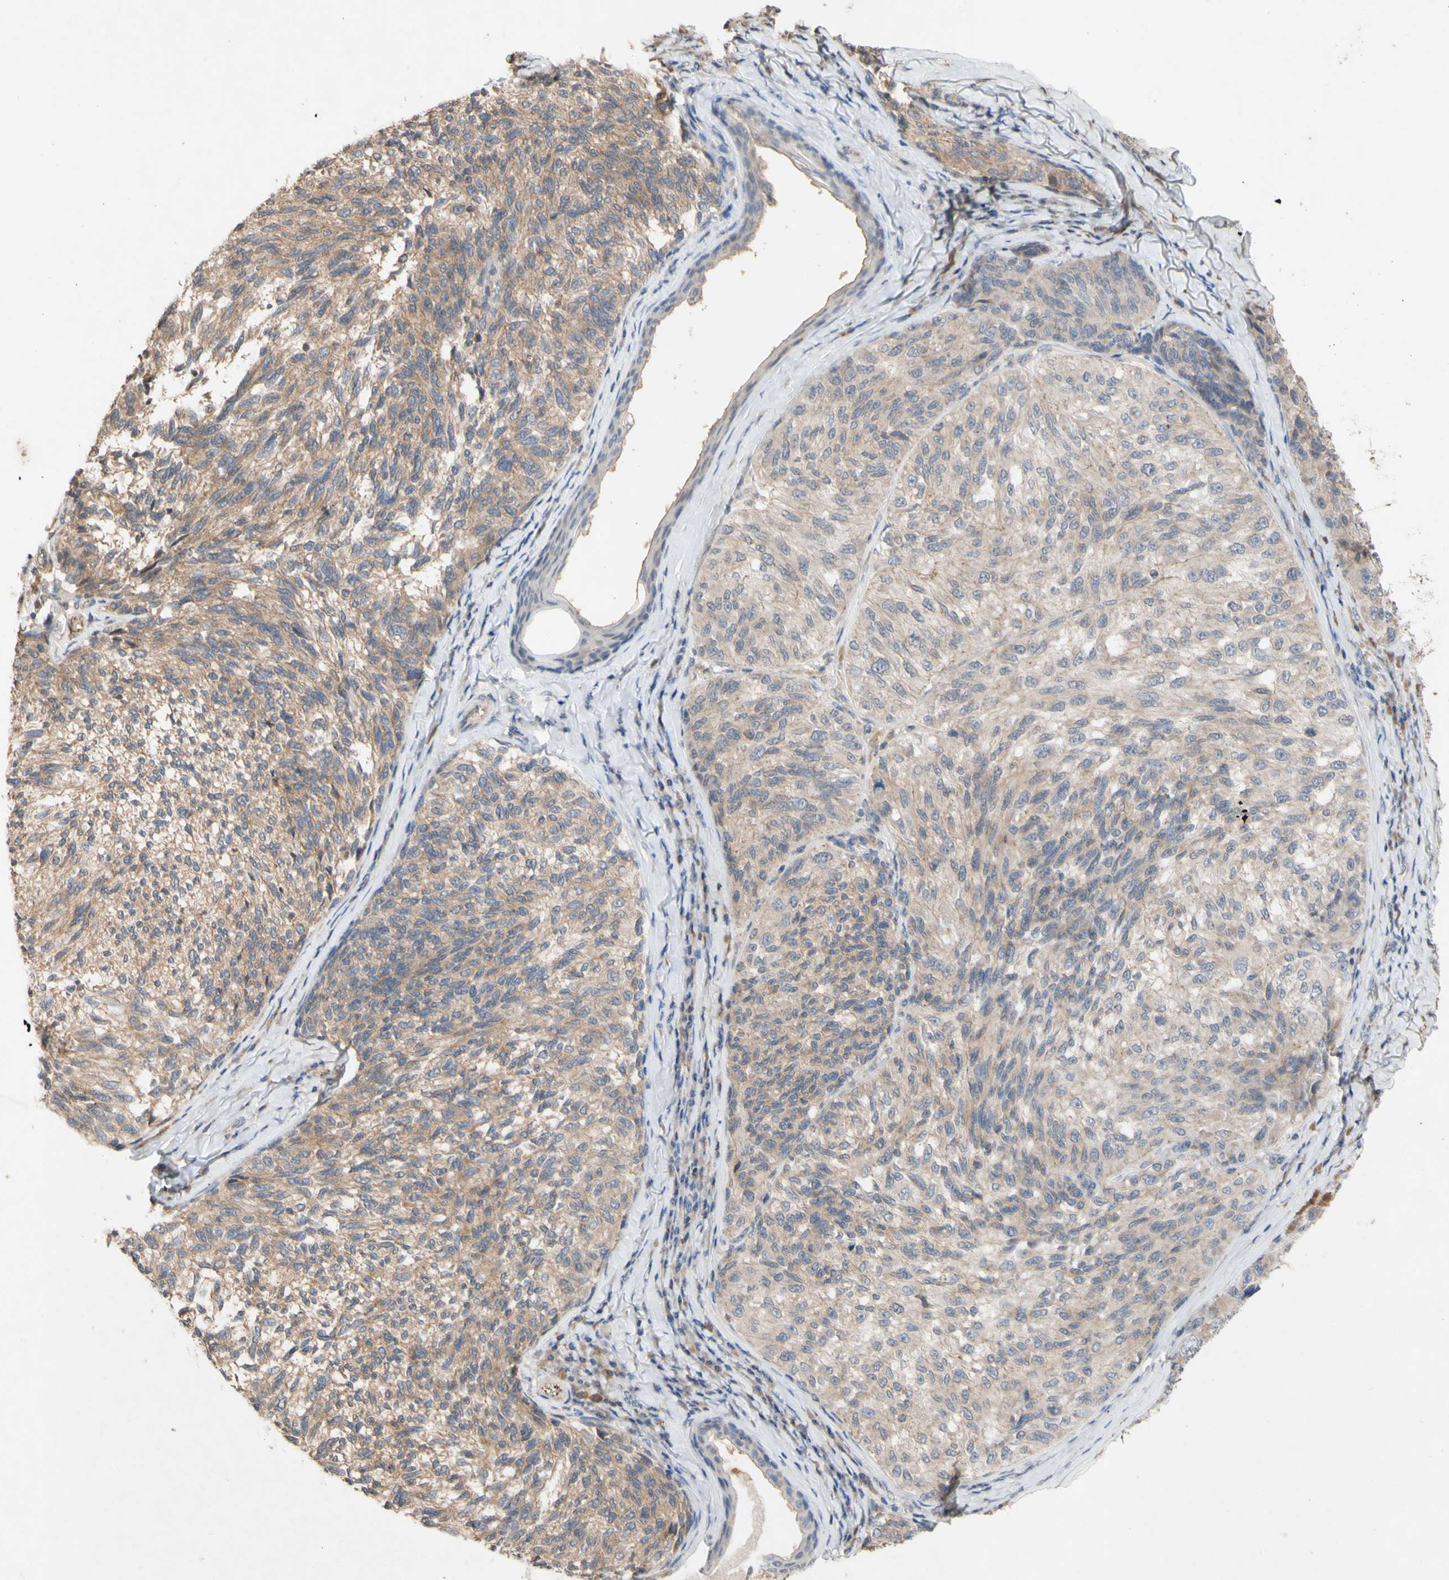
{"staining": {"intensity": "moderate", "quantity": ">75%", "location": "cytoplasmic/membranous"}, "tissue": "melanoma", "cell_type": "Tumor cells", "image_type": "cancer", "snomed": [{"axis": "morphology", "description": "Malignant melanoma, NOS"}, {"axis": "topography", "description": "Skin"}], "caption": "A high-resolution micrograph shows immunohistochemistry staining of melanoma, which reveals moderate cytoplasmic/membranous positivity in approximately >75% of tumor cells. The staining was performed using DAB to visualize the protein expression in brown, while the nuclei were stained in blue with hematoxylin (Magnification: 20x).", "gene": "NECTIN3", "patient": {"sex": "female", "age": 73}}